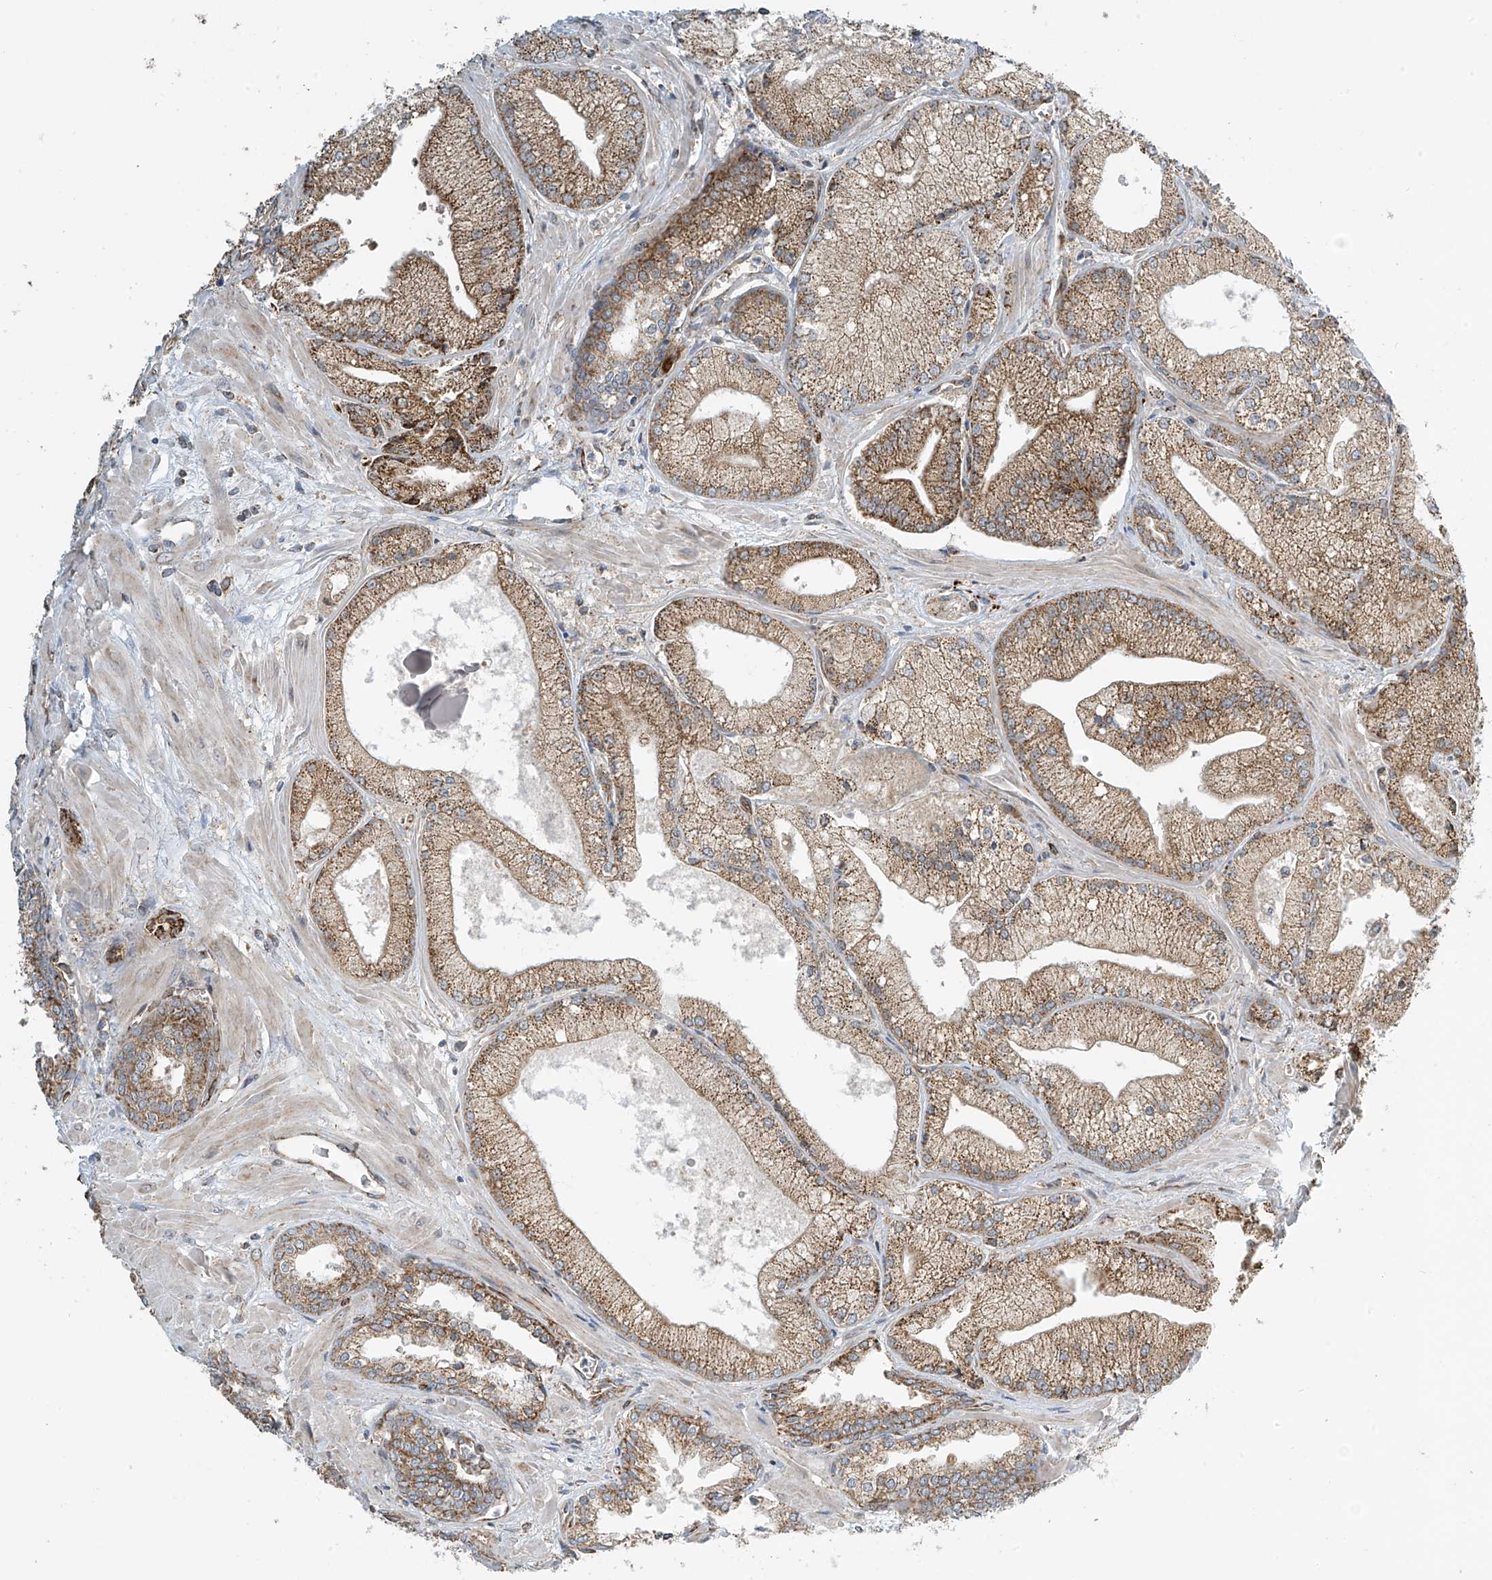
{"staining": {"intensity": "moderate", "quantity": ">75%", "location": "cytoplasmic/membranous"}, "tissue": "prostate cancer", "cell_type": "Tumor cells", "image_type": "cancer", "snomed": [{"axis": "morphology", "description": "Adenocarcinoma, Low grade"}, {"axis": "topography", "description": "Prostate"}], "caption": "A histopathology image showing moderate cytoplasmic/membranous positivity in approximately >75% of tumor cells in prostate adenocarcinoma (low-grade), as visualized by brown immunohistochemical staining.", "gene": "METTL6", "patient": {"sex": "male", "age": 67}}